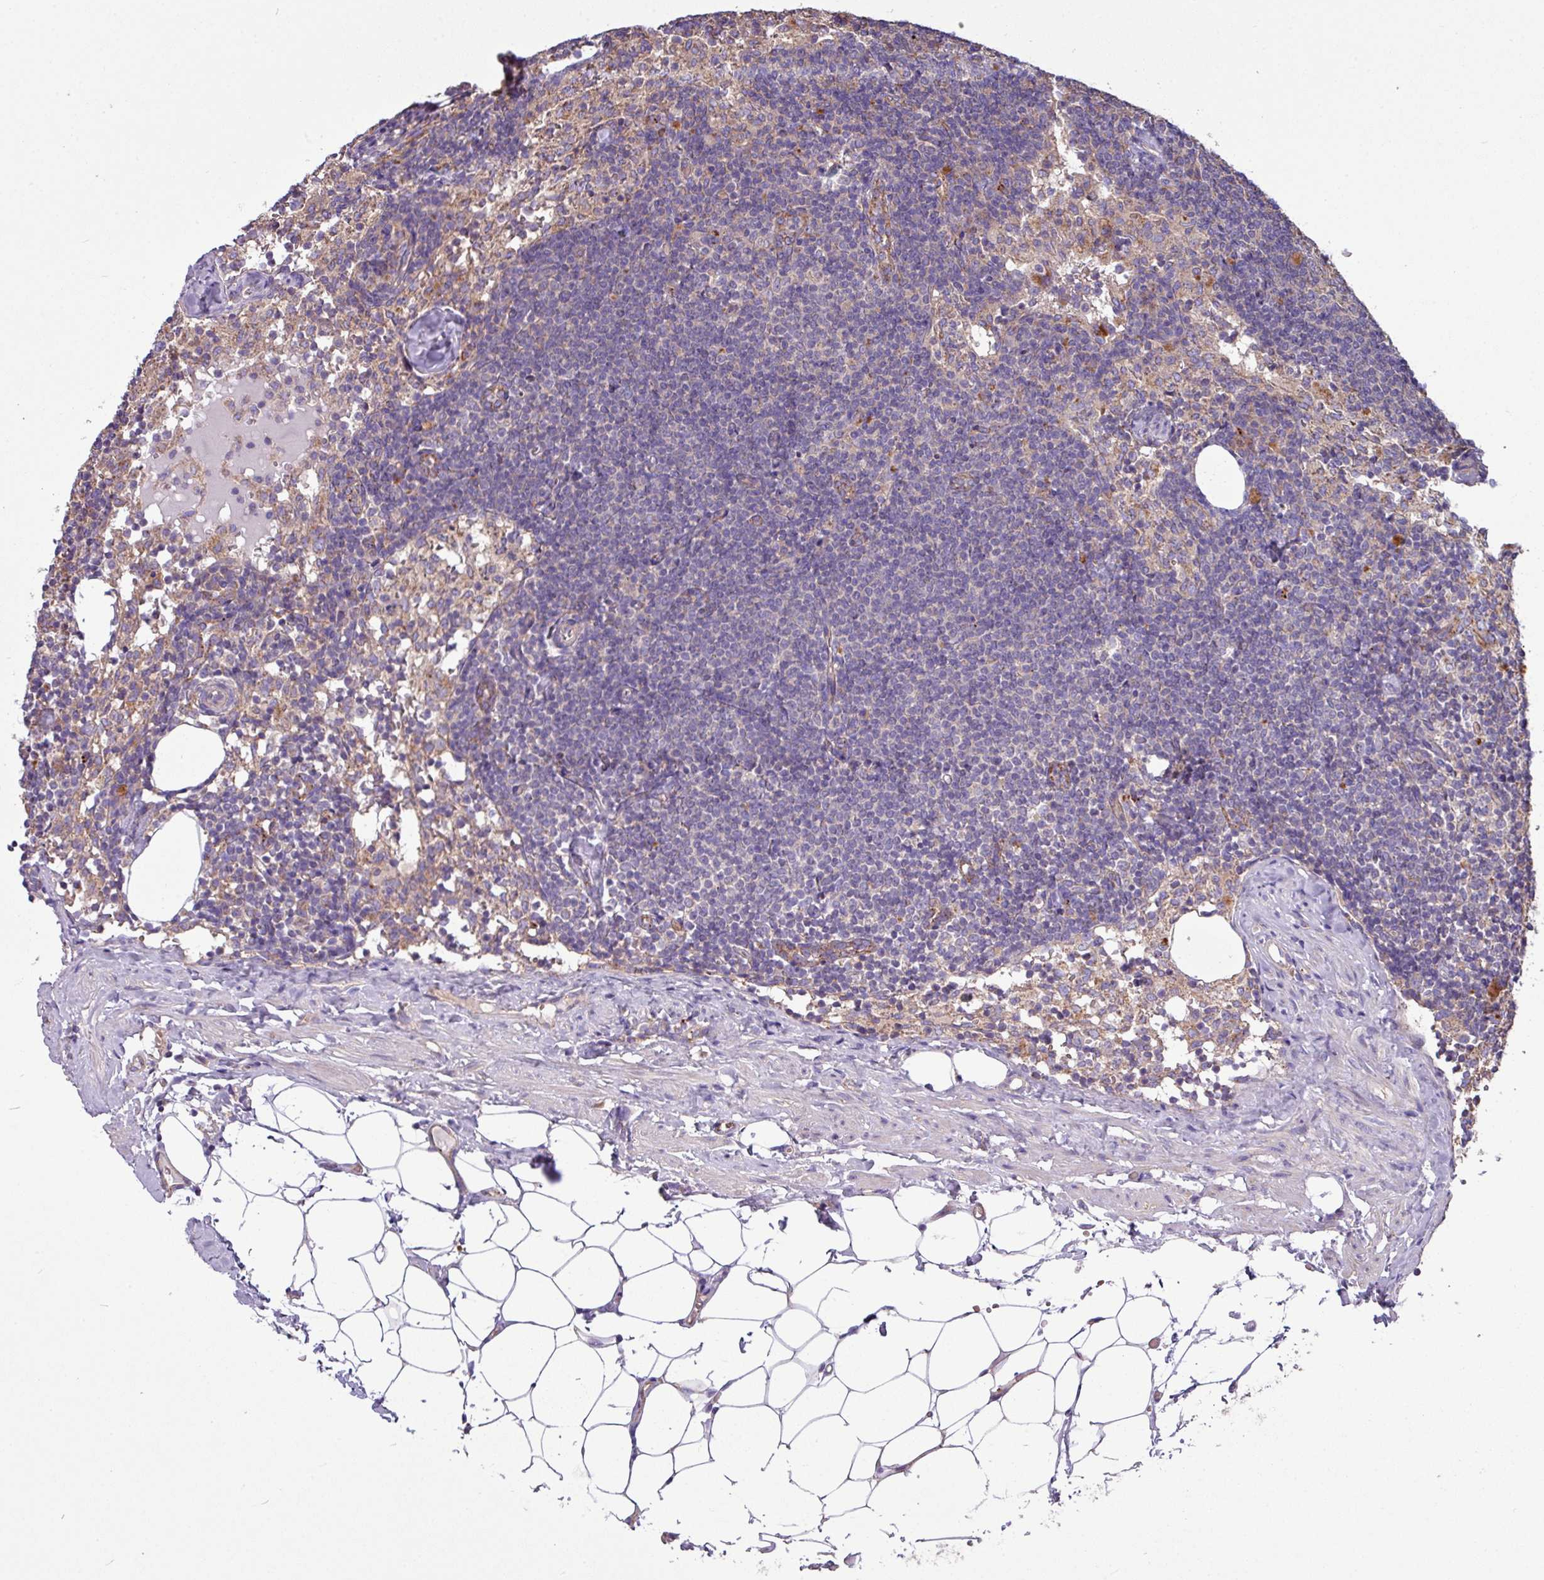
{"staining": {"intensity": "weak", "quantity": "25%-75%", "location": "cytoplasmic/membranous"}, "tissue": "lymph node", "cell_type": "Germinal center cells", "image_type": "normal", "snomed": [{"axis": "morphology", "description": "Normal tissue, NOS"}, {"axis": "topography", "description": "Lymph node"}], "caption": "A high-resolution image shows immunohistochemistry (IHC) staining of normal lymph node, which reveals weak cytoplasmic/membranous staining in about 25%-75% of germinal center cells. The protein of interest is shown in brown color, while the nuclei are stained blue.", "gene": "PPM1J", "patient": {"sex": "female", "age": 52}}